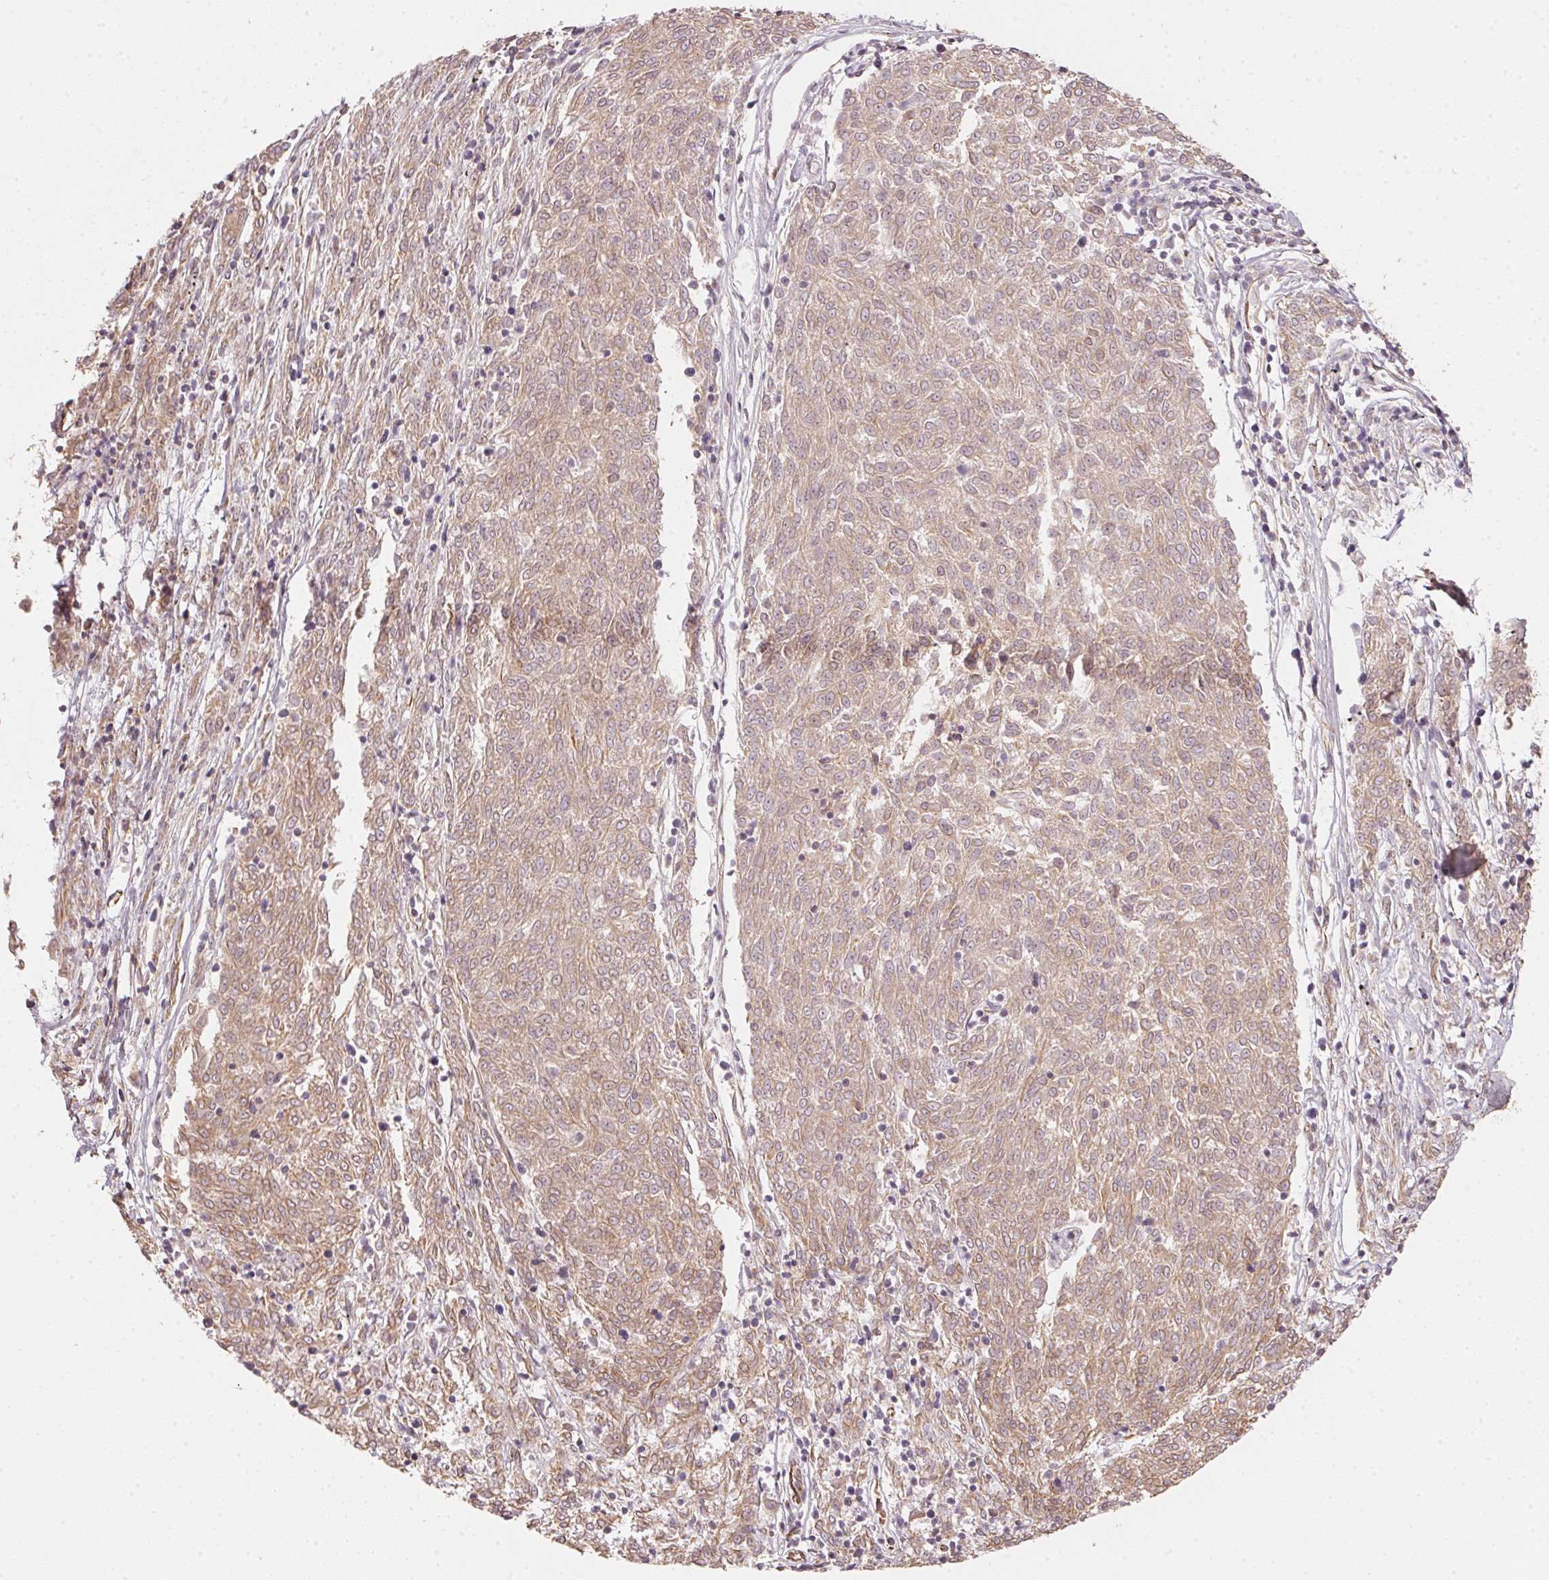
{"staining": {"intensity": "weak", "quantity": ">75%", "location": "cytoplasmic/membranous"}, "tissue": "melanoma", "cell_type": "Tumor cells", "image_type": "cancer", "snomed": [{"axis": "morphology", "description": "Malignant melanoma, NOS"}, {"axis": "topography", "description": "Skin"}], "caption": "Immunohistochemistry image of neoplastic tissue: human melanoma stained using immunohistochemistry (IHC) demonstrates low levels of weak protein expression localized specifically in the cytoplasmic/membranous of tumor cells, appearing as a cytoplasmic/membranous brown color.", "gene": "FOXR2", "patient": {"sex": "female", "age": 72}}